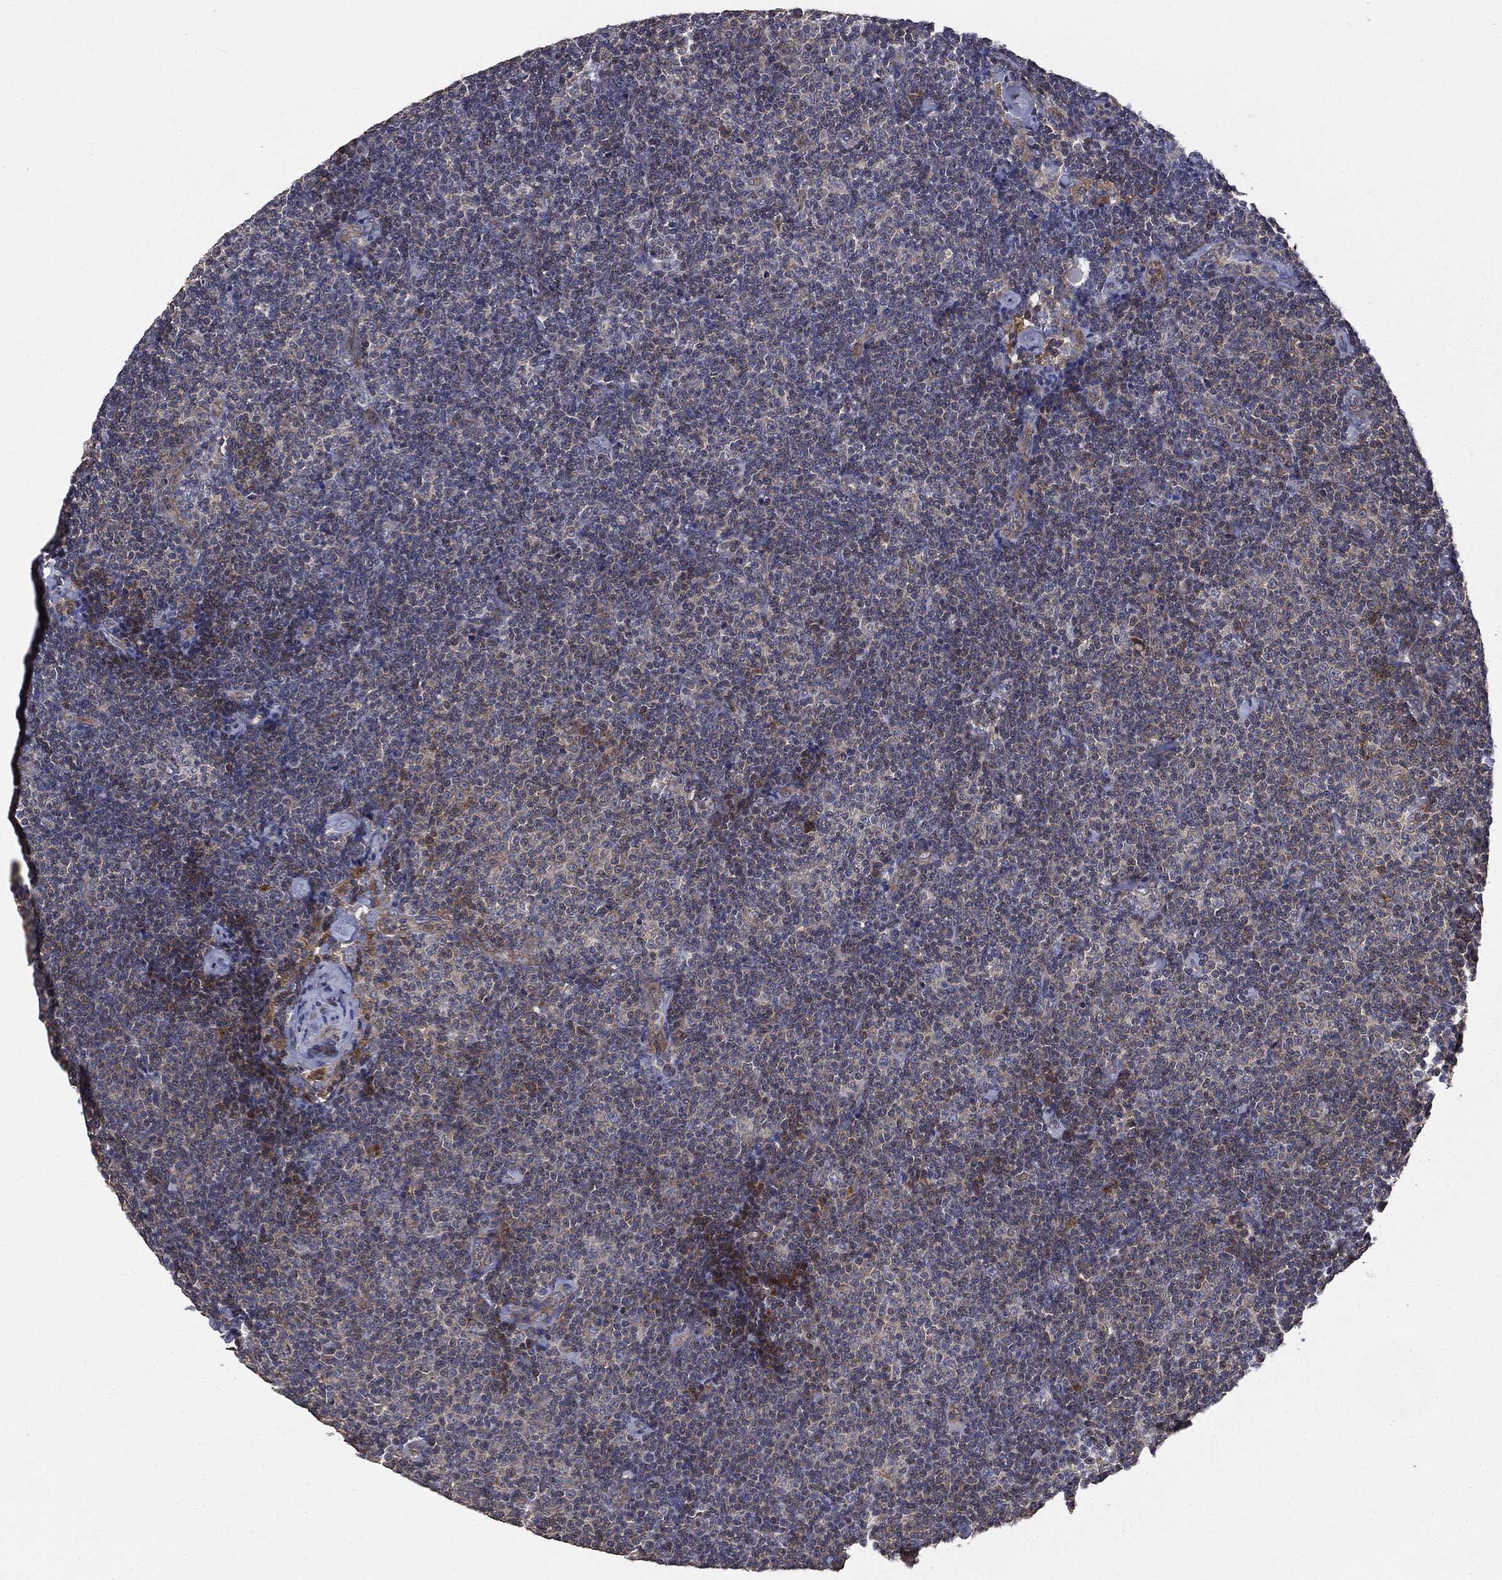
{"staining": {"intensity": "weak", "quantity": "<25%", "location": "cytoplasmic/membranous"}, "tissue": "lymphoma", "cell_type": "Tumor cells", "image_type": "cancer", "snomed": [{"axis": "morphology", "description": "Malignant lymphoma, non-Hodgkin's type, Low grade"}, {"axis": "topography", "description": "Lymph node"}], "caption": "Immunohistochemistry (IHC) of lymphoma reveals no positivity in tumor cells.", "gene": "MTOR", "patient": {"sex": "male", "age": 81}}